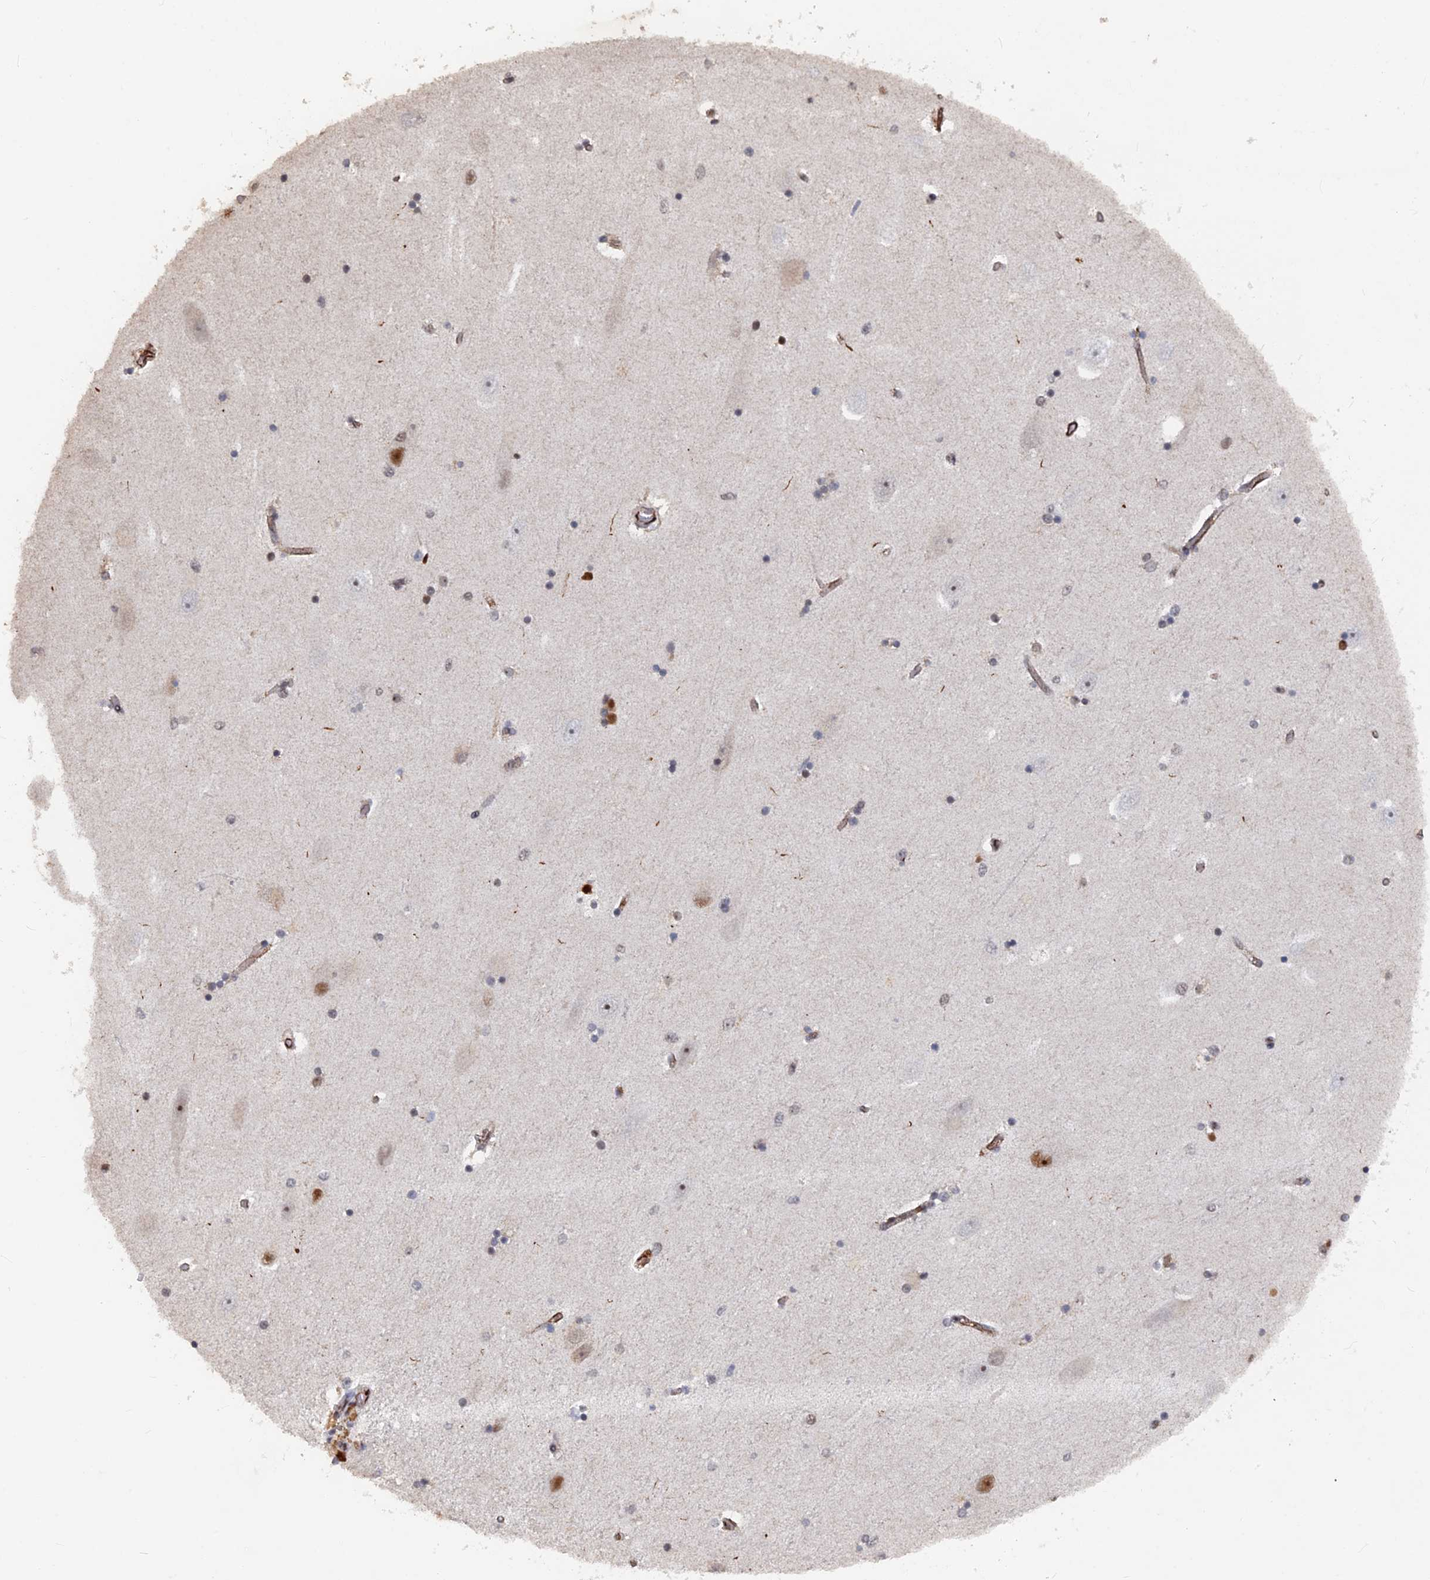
{"staining": {"intensity": "strong", "quantity": "25%-75%", "location": "nuclear"}, "tissue": "hippocampus", "cell_type": "Glial cells", "image_type": "normal", "snomed": [{"axis": "morphology", "description": "Normal tissue, NOS"}, {"axis": "topography", "description": "Hippocampus"}], "caption": "Hippocampus stained with DAB immunohistochemistry (IHC) exhibits high levels of strong nuclear expression in about 25%-75% of glial cells. The staining is performed using DAB brown chromogen to label protein expression. The nuclei are counter-stained blue using hematoxylin.", "gene": "SH3D21", "patient": {"sex": "female", "age": 54}}